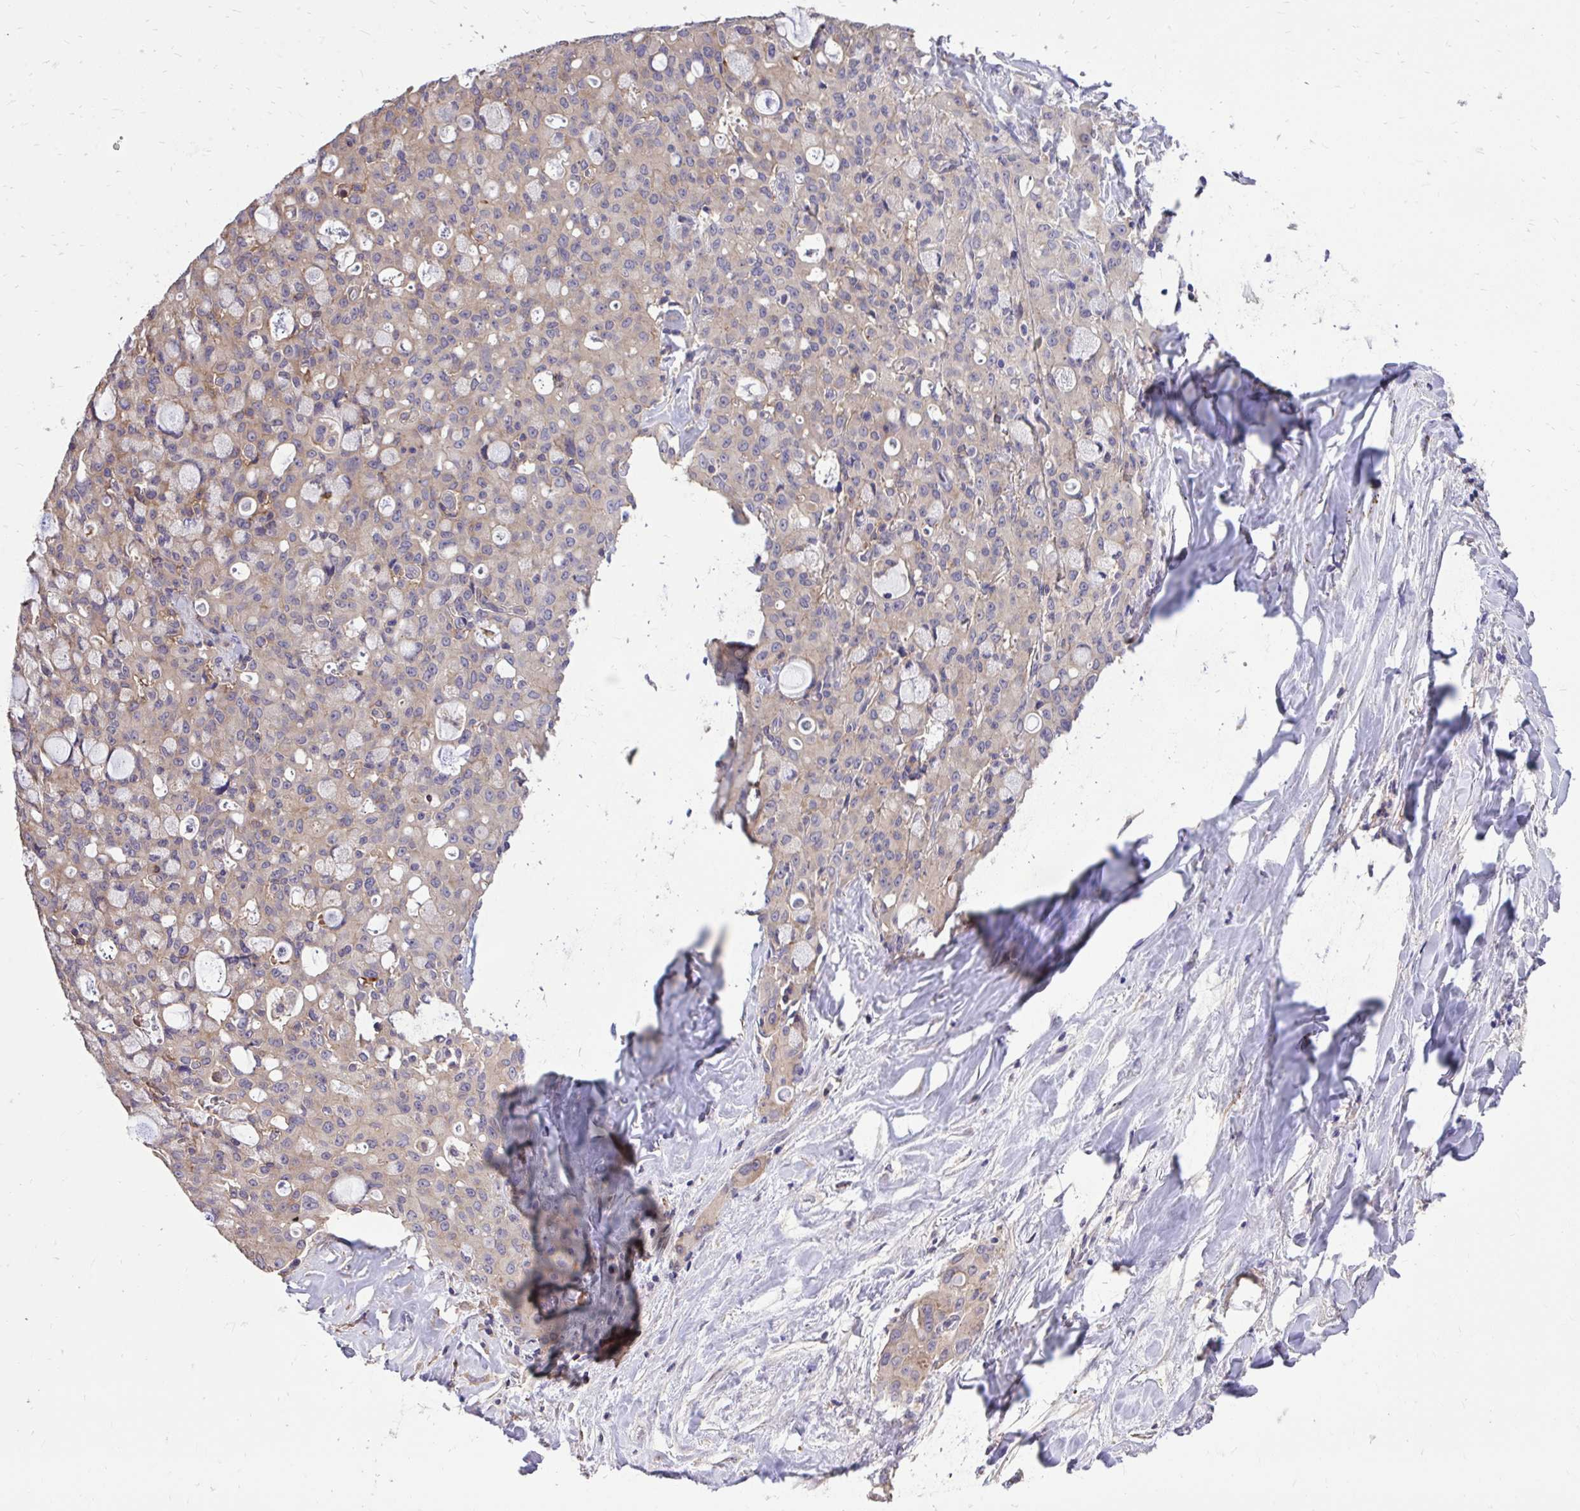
{"staining": {"intensity": "moderate", "quantity": "25%-75%", "location": "cytoplasmic/membranous"}, "tissue": "lung cancer", "cell_type": "Tumor cells", "image_type": "cancer", "snomed": [{"axis": "morphology", "description": "Adenocarcinoma, NOS"}, {"axis": "topography", "description": "Lung"}], "caption": "Protein expression analysis of human lung cancer reveals moderate cytoplasmic/membranous staining in approximately 25%-75% of tumor cells.", "gene": "IGFL2", "patient": {"sex": "female", "age": 44}}